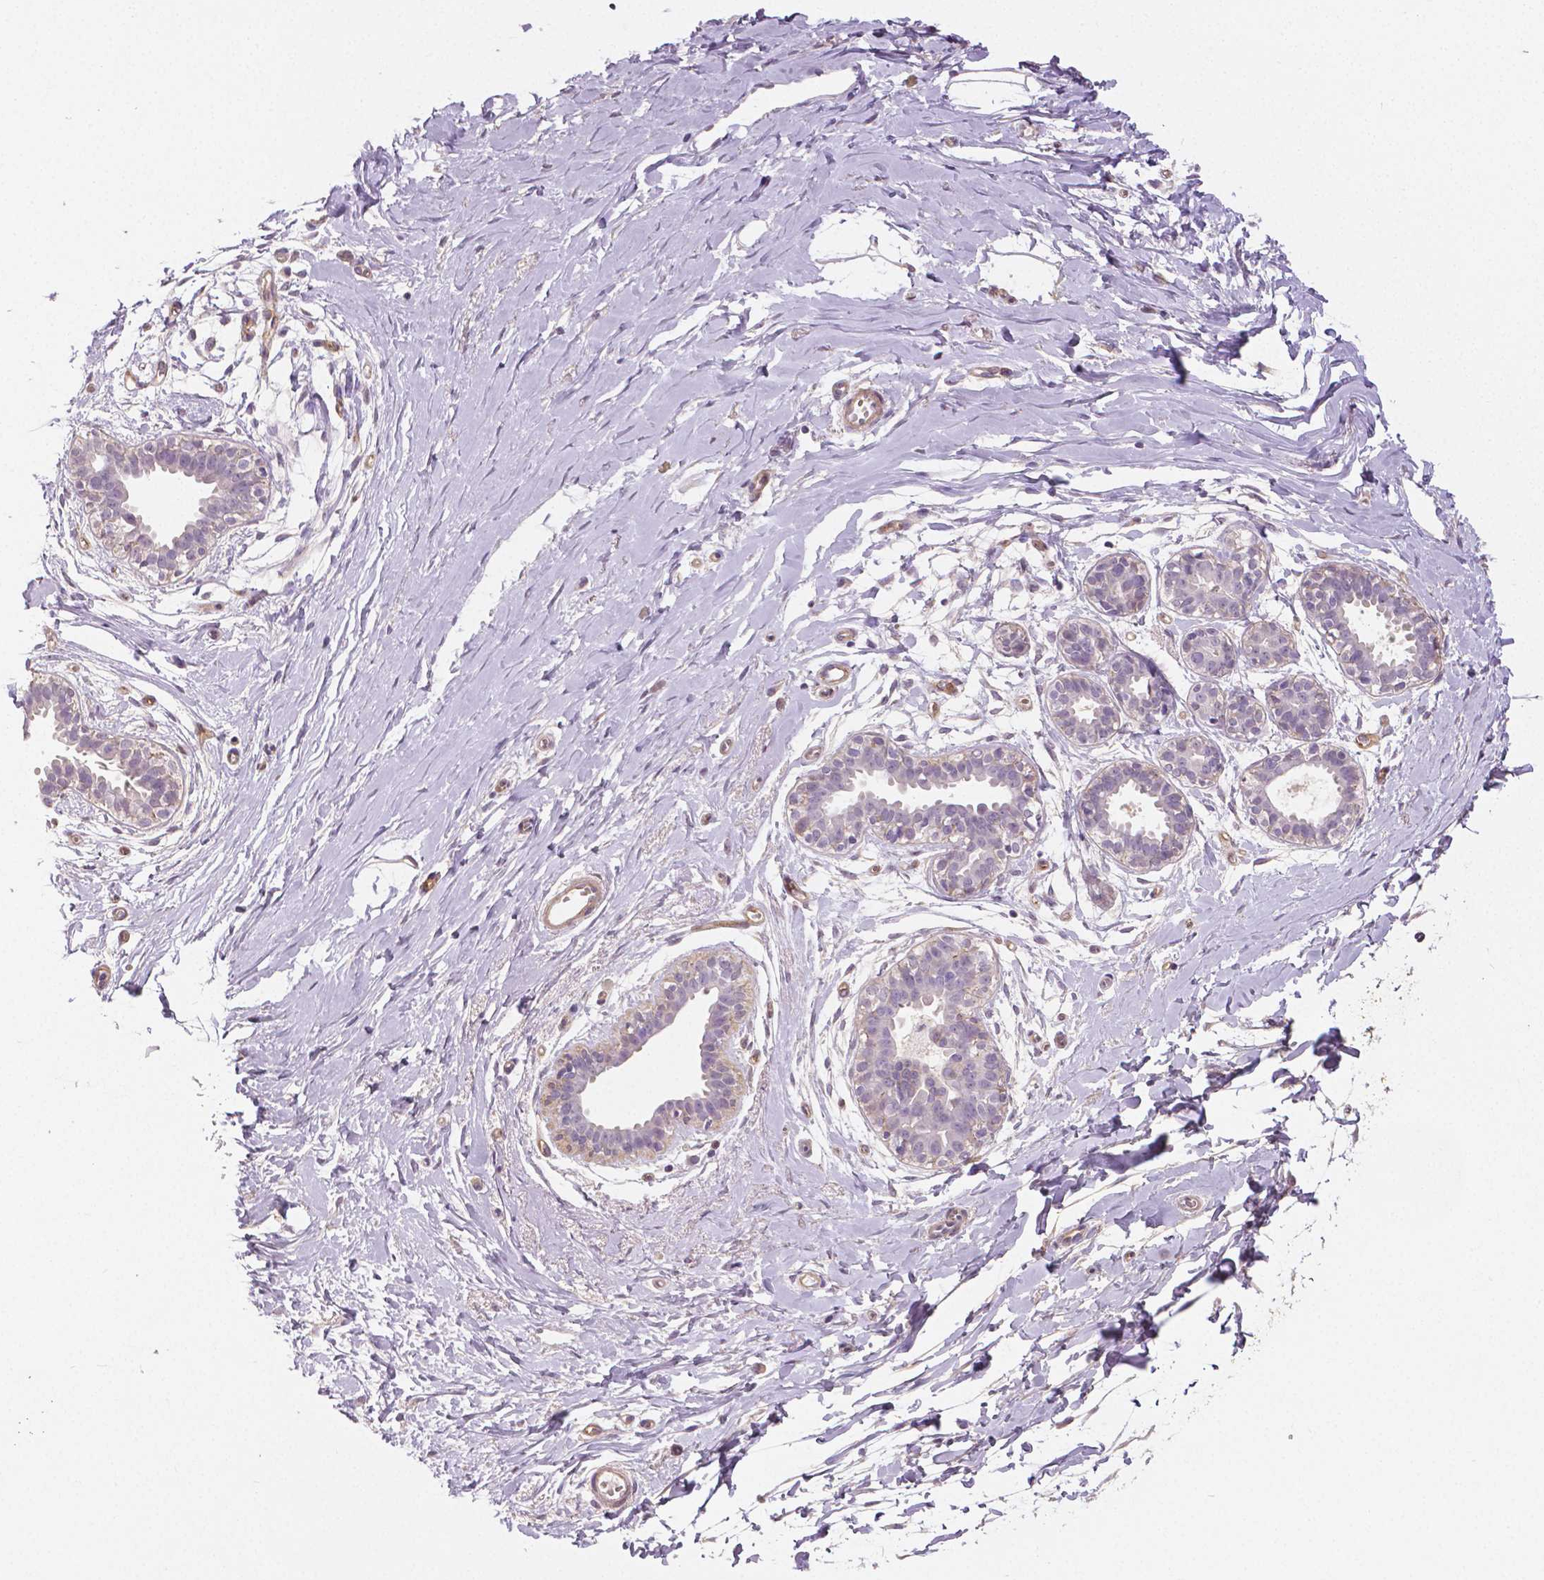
{"staining": {"intensity": "negative", "quantity": "none", "location": "none"}, "tissue": "breast", "cell_type": "Adipocytes", "image_type": "normal", "snomed": [{"axis": "morphology", "description": "Normal tissue, NOS"}, {"axis": "topography", "description": "Breast"}], "caption": "DAB immunohistochemical staining of benign breast displays no significant positivity in adipocytes.", "gene": "FLT1", "patient": {"sex": "female", "age": 49}}